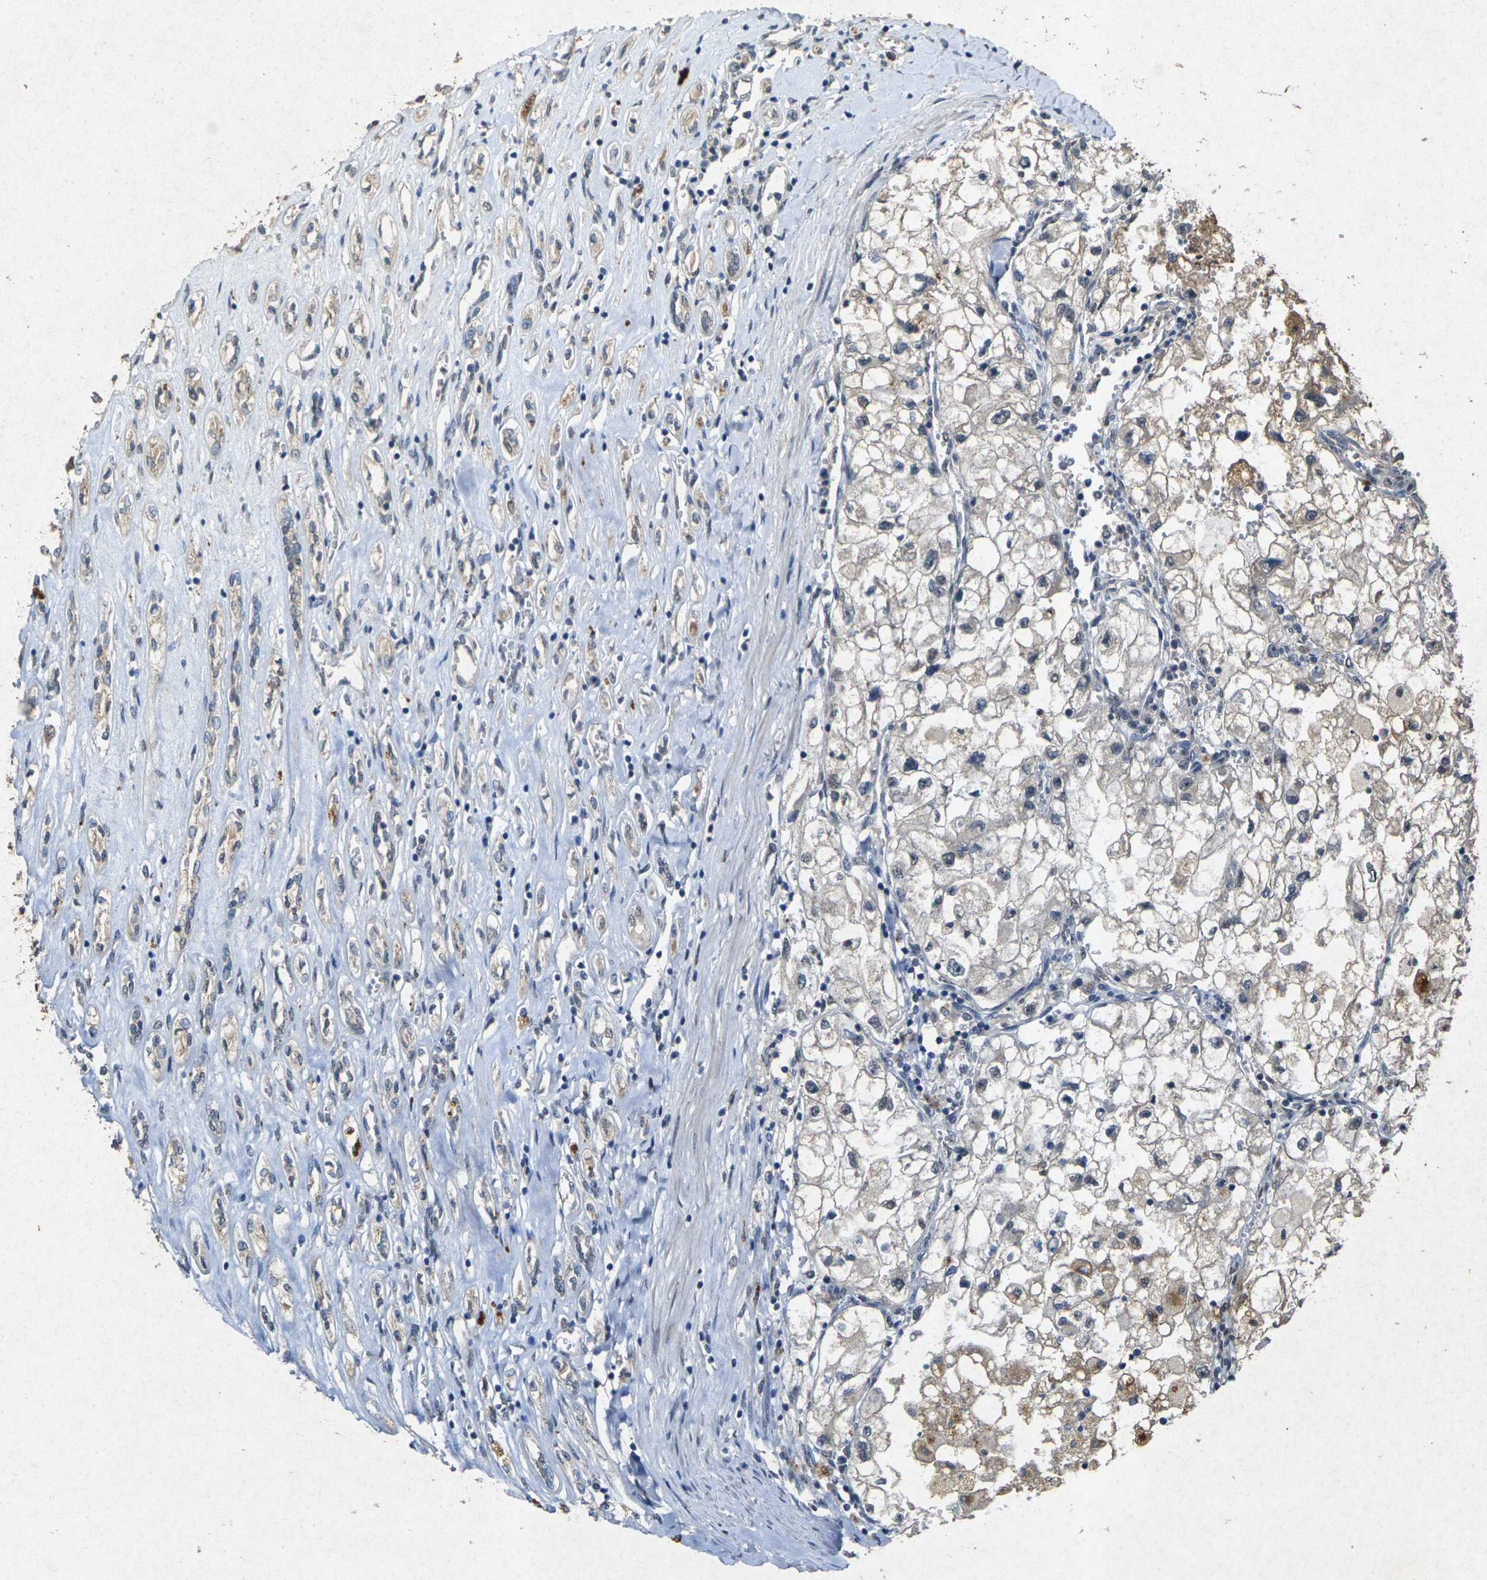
{"staining": {"intensity": "moderate", "quantity": "<25%", "location": "cytoplasmic/membranous"}, "tissue": "renal cancer", "cell_type": "Tumor cells", "image_type": "cancer", "snomed": [{"axis": "morphology", "description": "Adenocarcinoma, NOS"}, {"axis": "topography", "description": "Kidney"}], "caption": "An image of adenocarcinoma (renal) stained for a protein reveals moderate cytoplasmic/membranous brown staining in tumor cells.", "gene": "RGMA", "patient": {"sex": "female", "age": 70}}